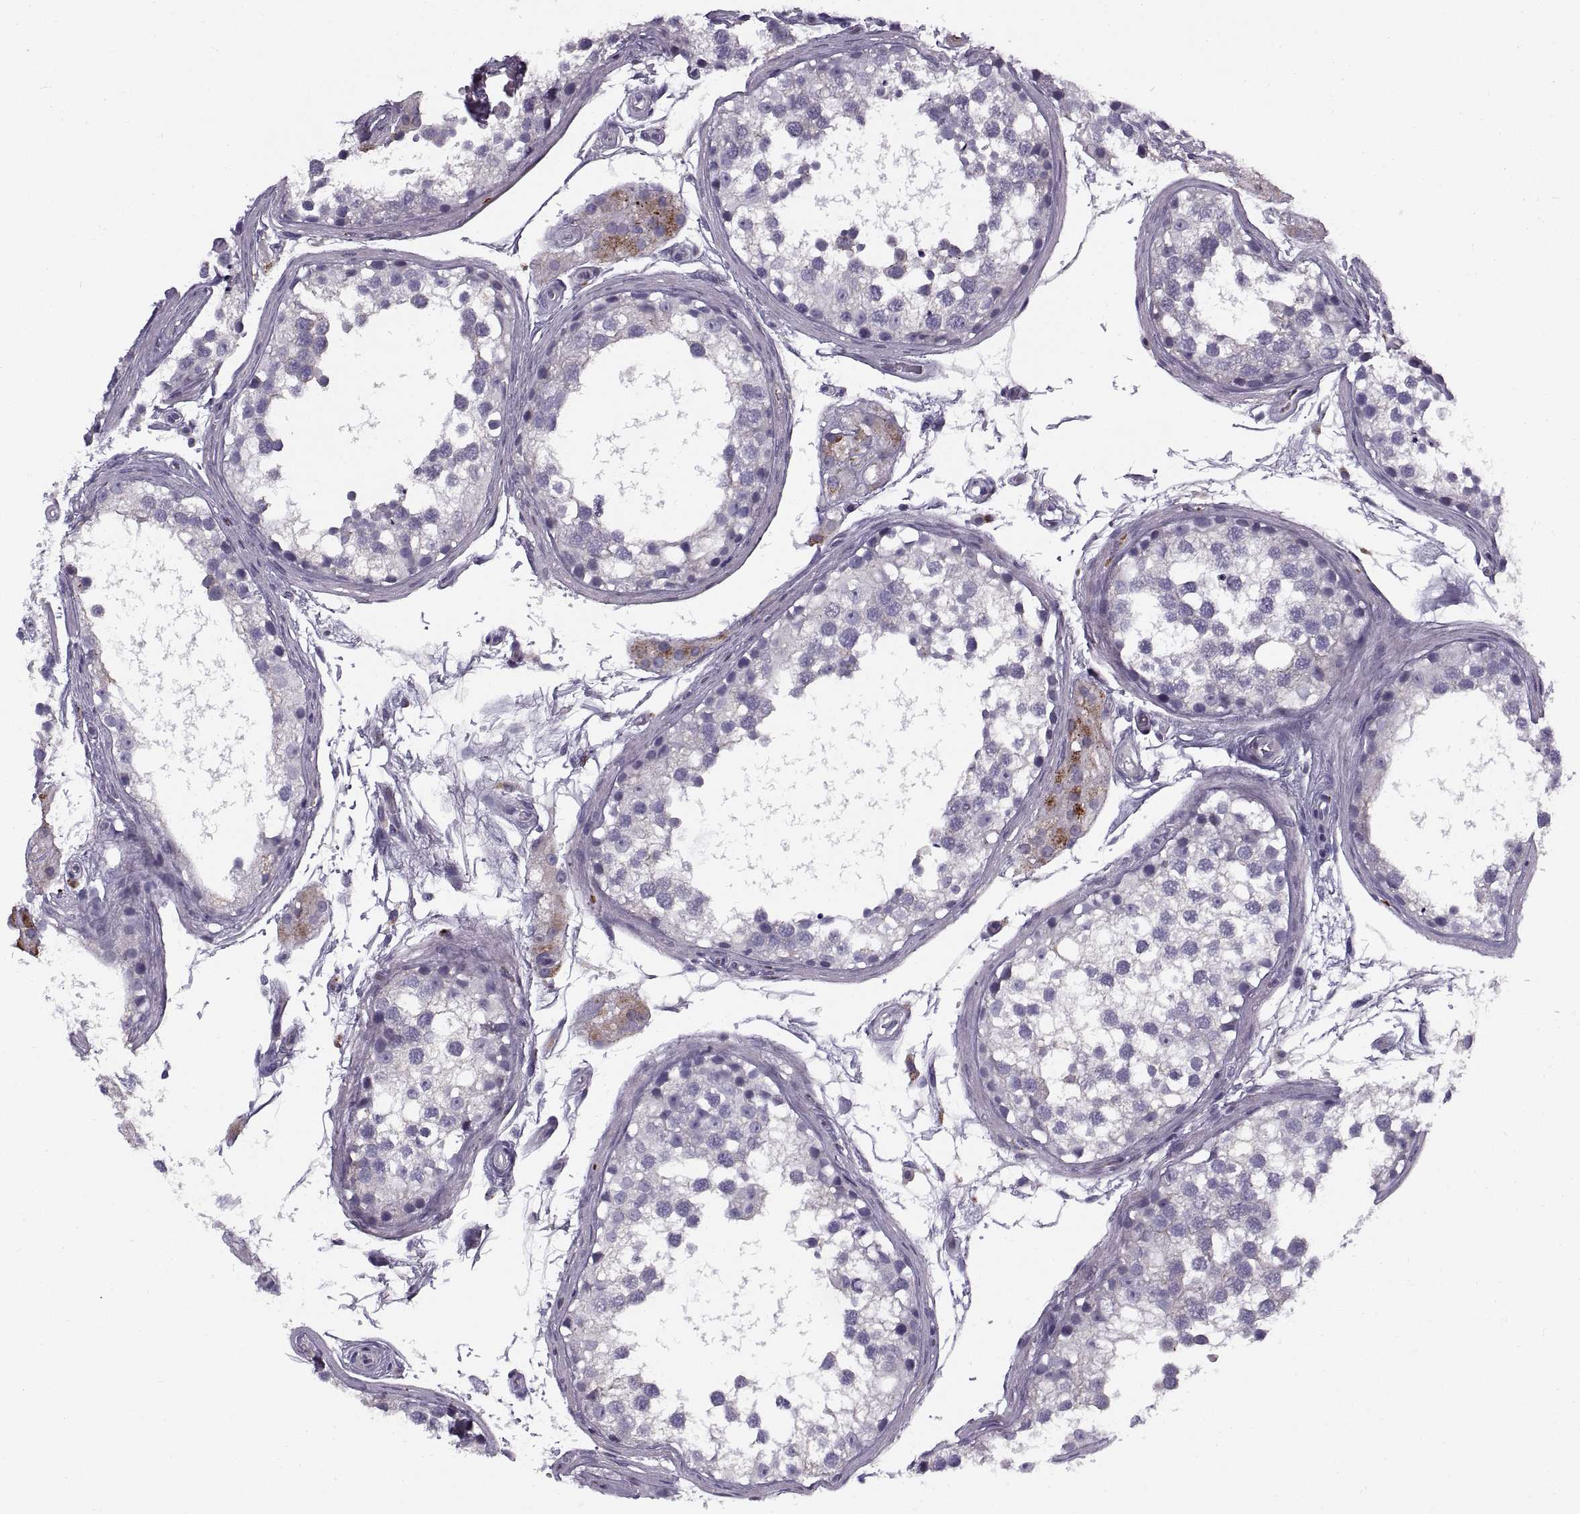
{"staining": {"intensity": "negative", "quantity": "none", "location": "none"}, "tissue": "testis", "cell_type": "Cells in seminiferous ducts", "image_type": "normal", "snomed": [{"axis": "morphology", "description": "Normal tissue, NOS"}, {"axis": "morphology", "description": "Seminoma, NOS"}, {"axis": "topography", "description": "Testis"}], "caption": "IHC of unremarkable human testis reveals no positivity in cells in seminiferous ducts. The staining was performed using DAB to visualize the protein expression in brown, while the nuclei were stained in blue with hematoxylin (Magnification: 20x).", "gene": "CALCR", "patient": {"sex": "male", "age": 65}}